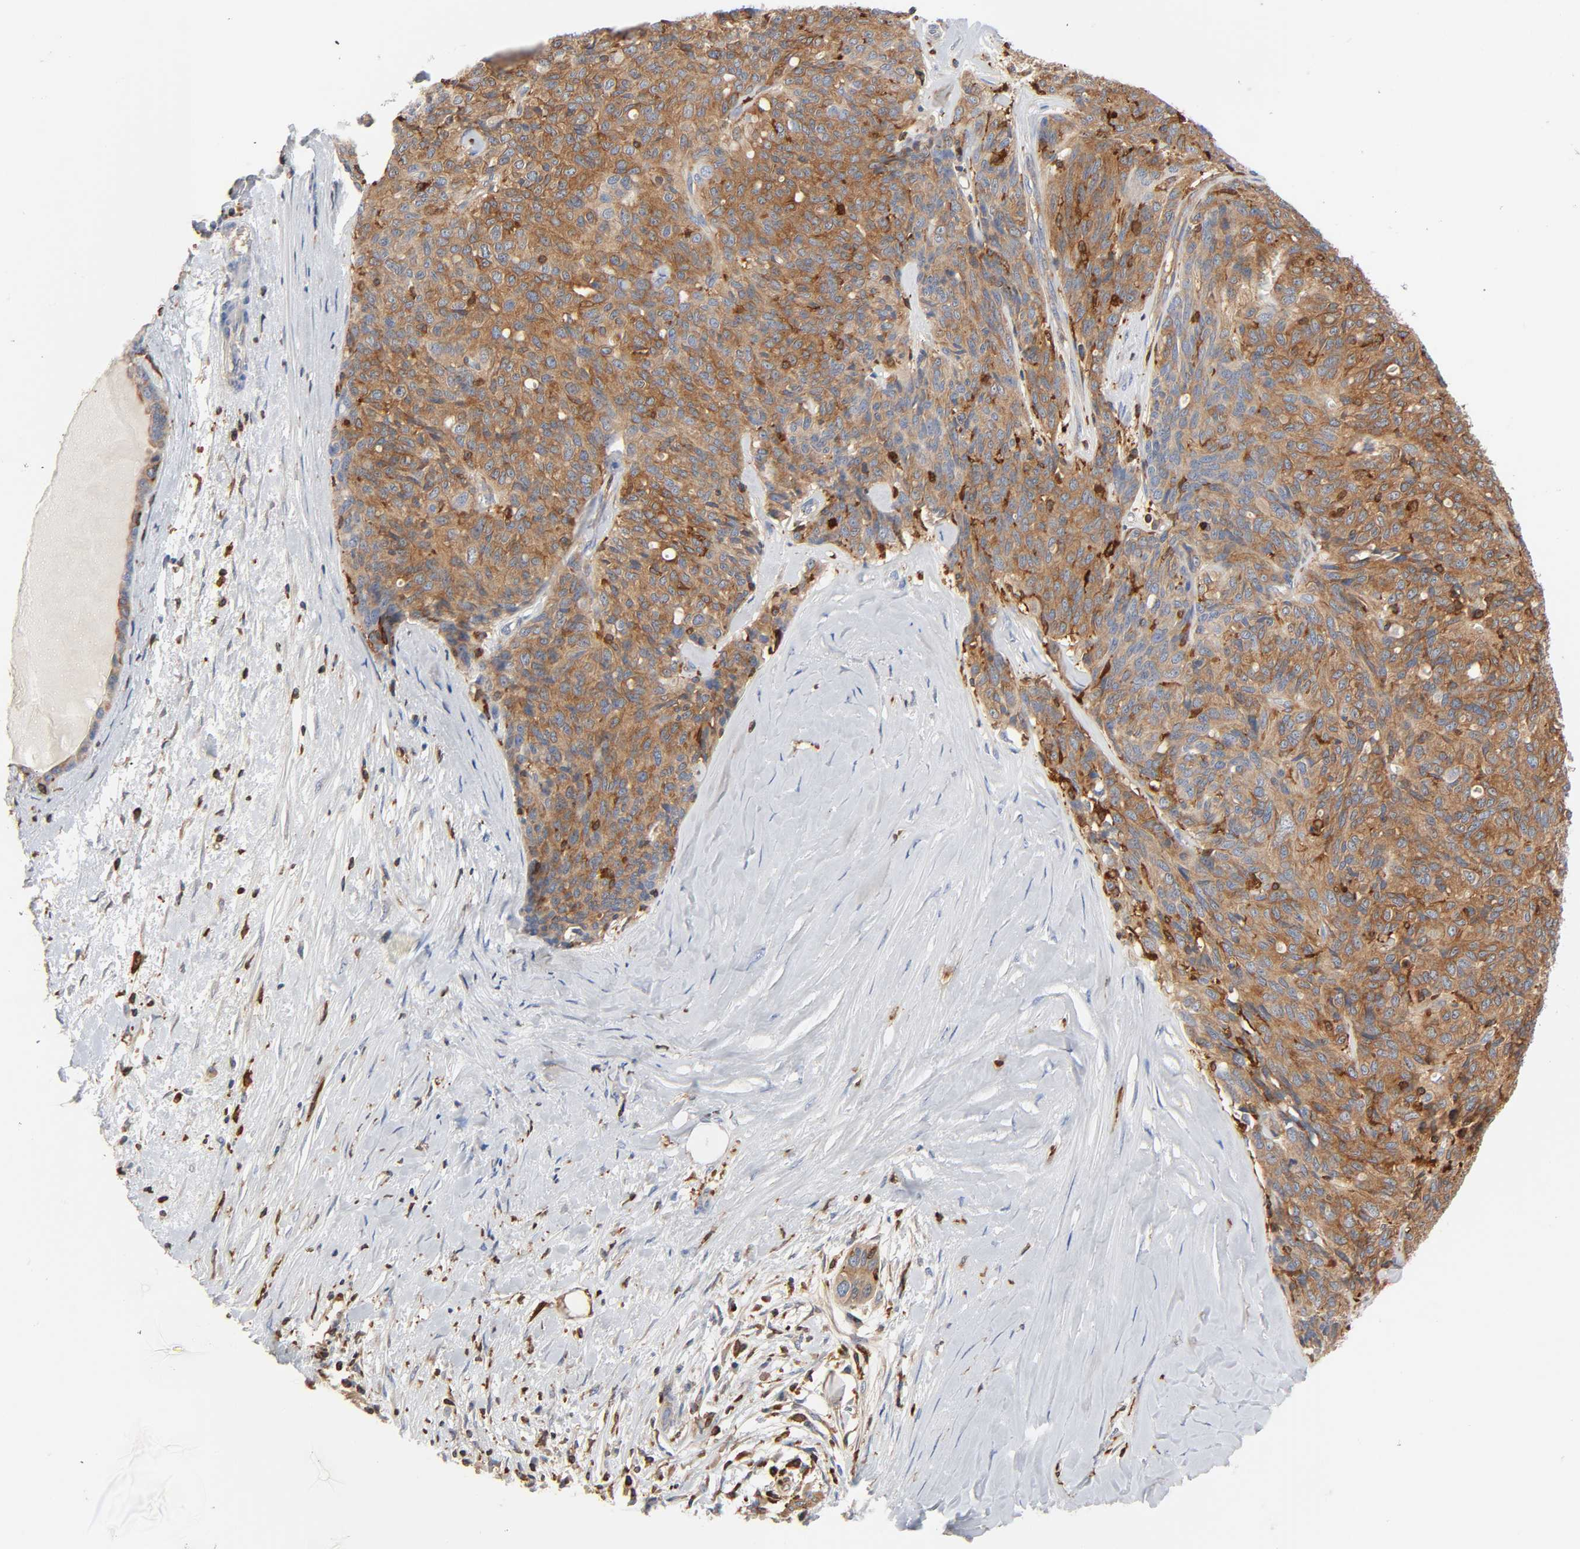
{"staining": {"intensity": "moderate", "quantity": ">75%", "location": "cytoplasmic/membranous"}, "tissue": "ovarian cancer", "cell_type": "Tumor cells", "image_type": "cancer", "snomed": [{"axis": "morphology", "description": "Carcinoma, endometroid"}, {"axis": "topography", "description": "Ovary"}], "caption": "Ovarian endometroid carcinoma stained with DAB (3,3'-diaminobenzidine) immunohistochemistry (IHC) exhibits medium levels of moderate cytoplasmic/membranous staining in about >75% of tumor cells.", "gene": "BIN1", "patient": {"sex": "female", "age": 60}}